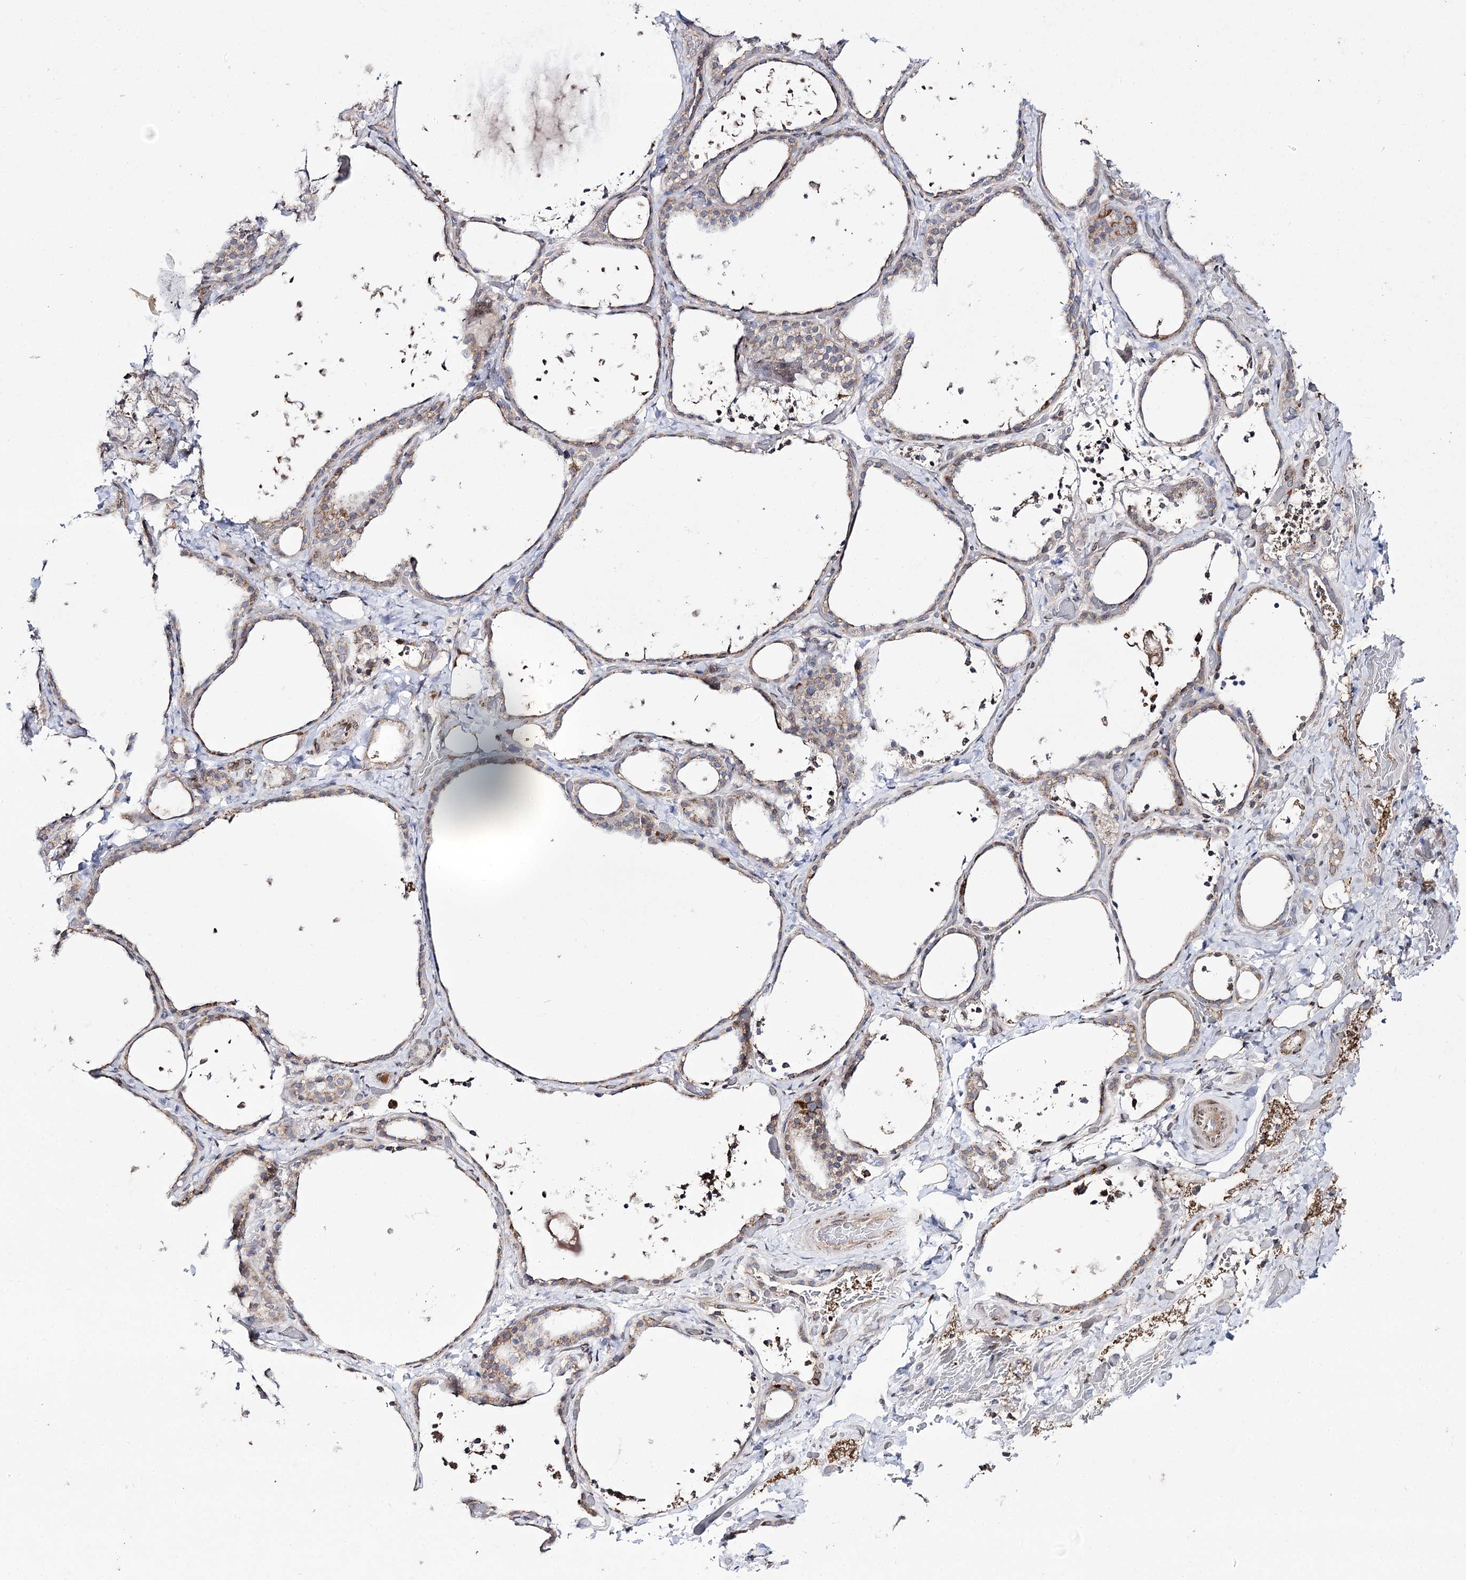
{"staining": {"intensity": "weak", "quantity": "25%-75%", "location": "cytoplasmic/membranous"}, "tissue": "thyroid gland", "cell_type": "Glandular cells", "image_type": "normal", "snomed": [{"axis": "morphology", "description": "Normal tissue, NOS"}, {"axis": "topography", "description": "Thyroid gland"}], "caption": "IHC of normal human thyroid gland exhibits low levels of weak cytoplasmic/membranous positivity in about 25%-75% of glandular cells.", "gene": "C11orf80", "patient": {"sex": "female", "age": 44}}